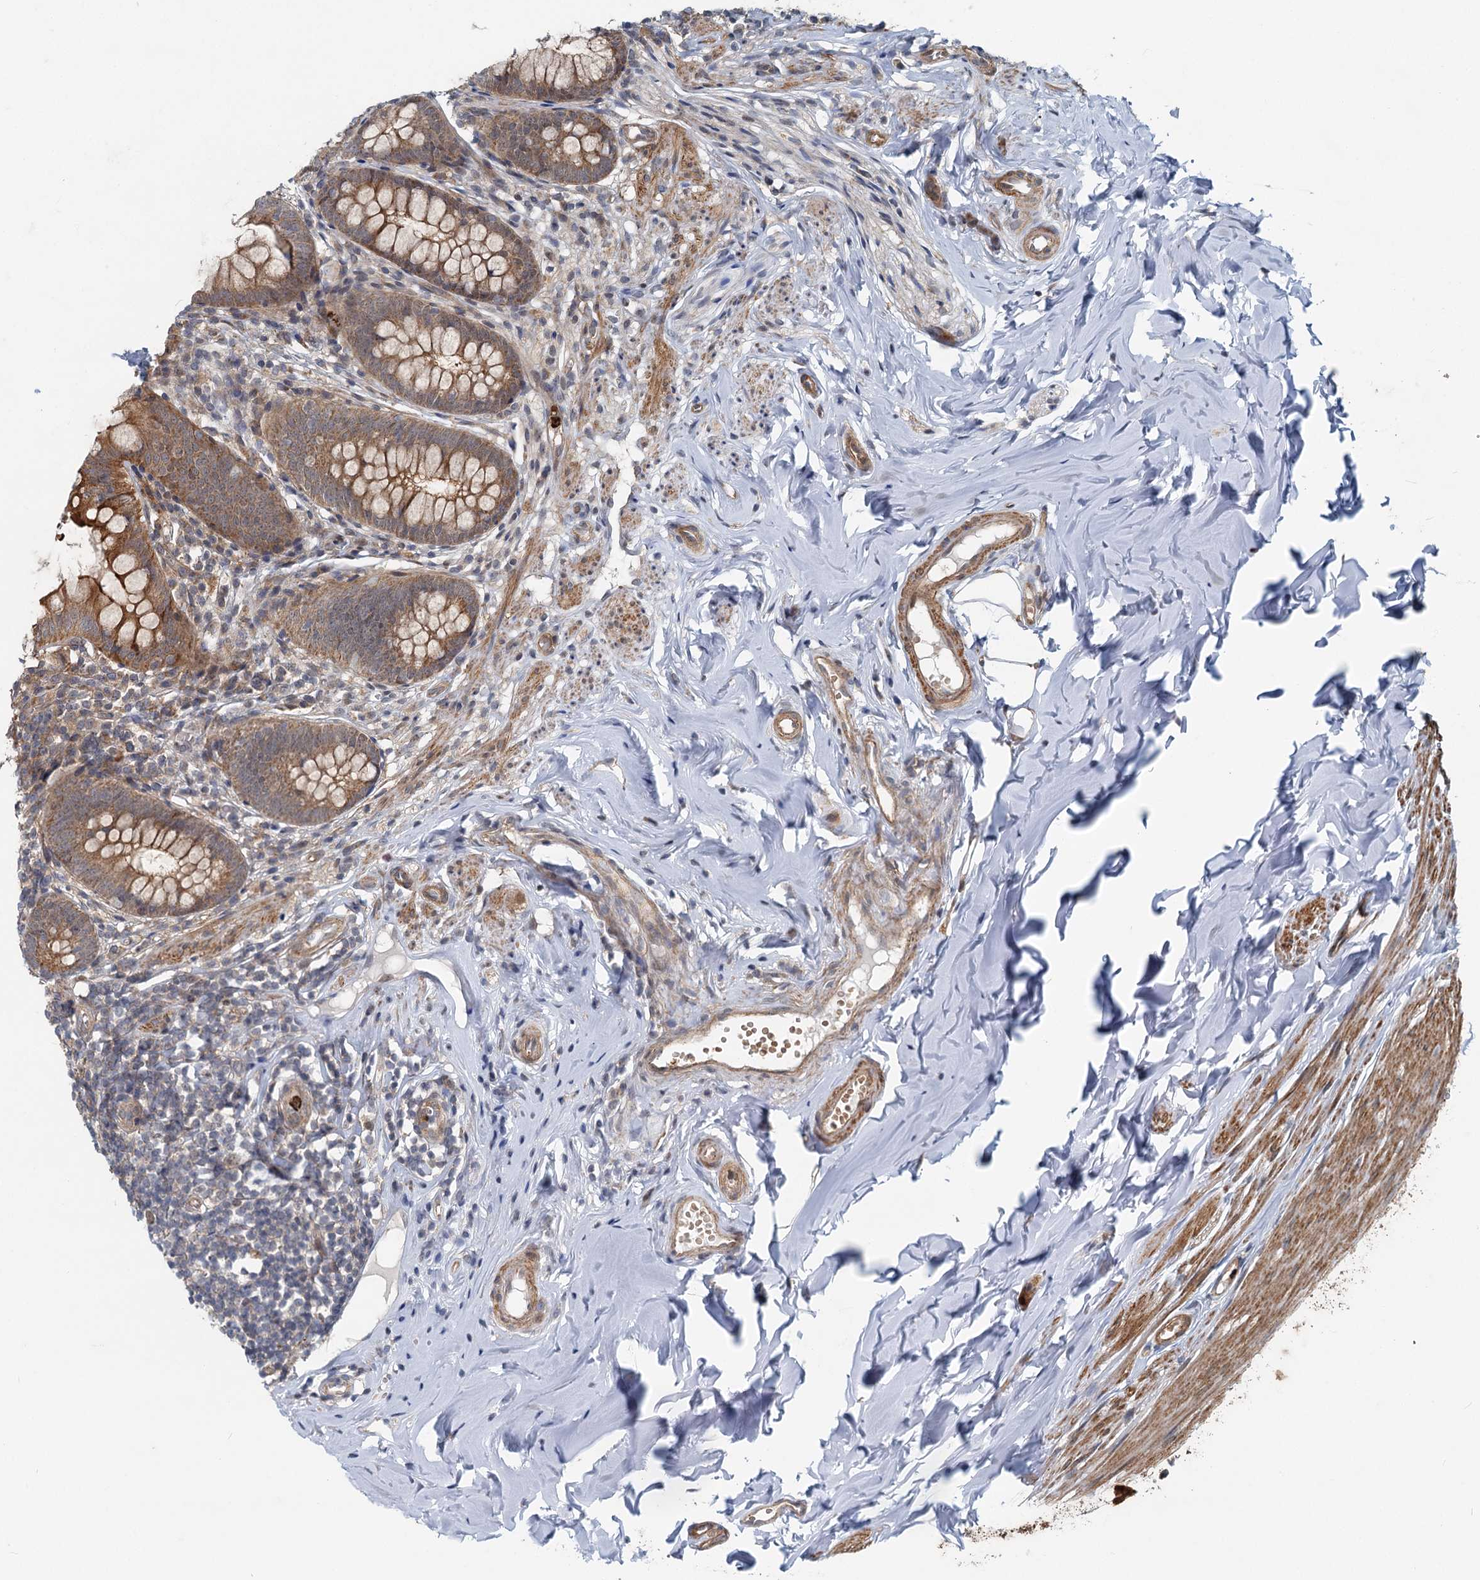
{"staining": {"intensity": "moderate", "quantity": ">75%", "location": "cytoplasmic/membranous"}, "tissue": "appendix", "cell_type": "Glandular cells", "image_type": "normal", "snomed": [{"axis": "morphology", "description": "Normal tissue, NOS"}, {"axis": "topography", "description": "Appendix"}], "caption": "Moderate cytoplasmic/membranous expression for a protein is identified in approximately >75% of glandular cells of normal appendix using immunohistochemistry (IHC).", "gene": "ADCY2", "patient": {"sex": "female", "age": 51}}